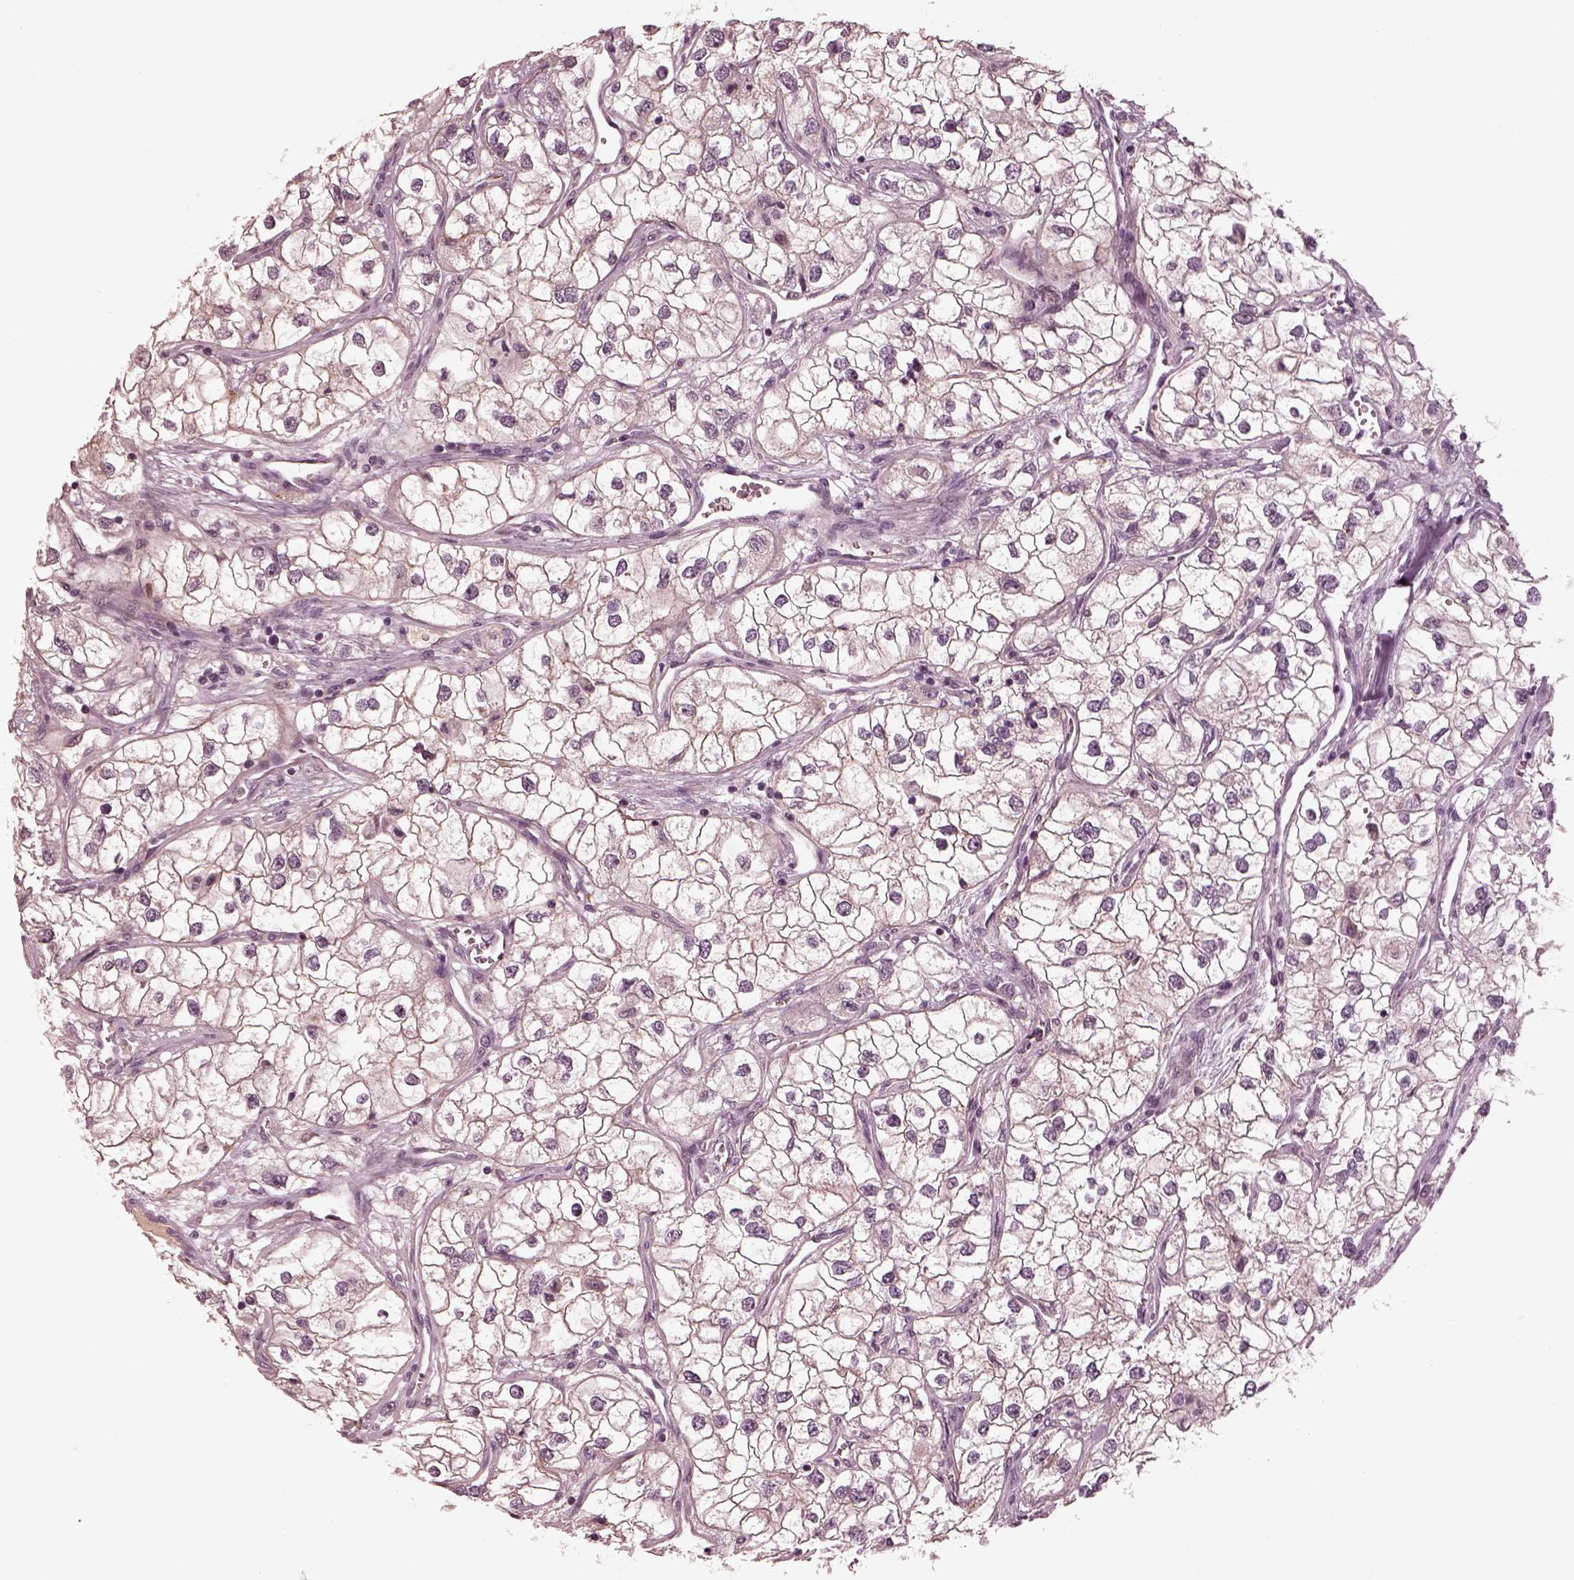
{"staining": {"intensity": "negative", "quantity": "none", "location": "none"}, "tissue": "renal cancer", "cell_type": "Tumor cells", "image_type": "cancer", "snomed": [{"axis": "morphology", "description": "Adenocarcinoma, NOS"}, {"axis": "topography", "description": "Kidney"}], "caption": "Tumor cells show no significant protein positivity in renal cancer.", "gene": "KCNA2", "patient": {"sex": "male", "age": 59}}